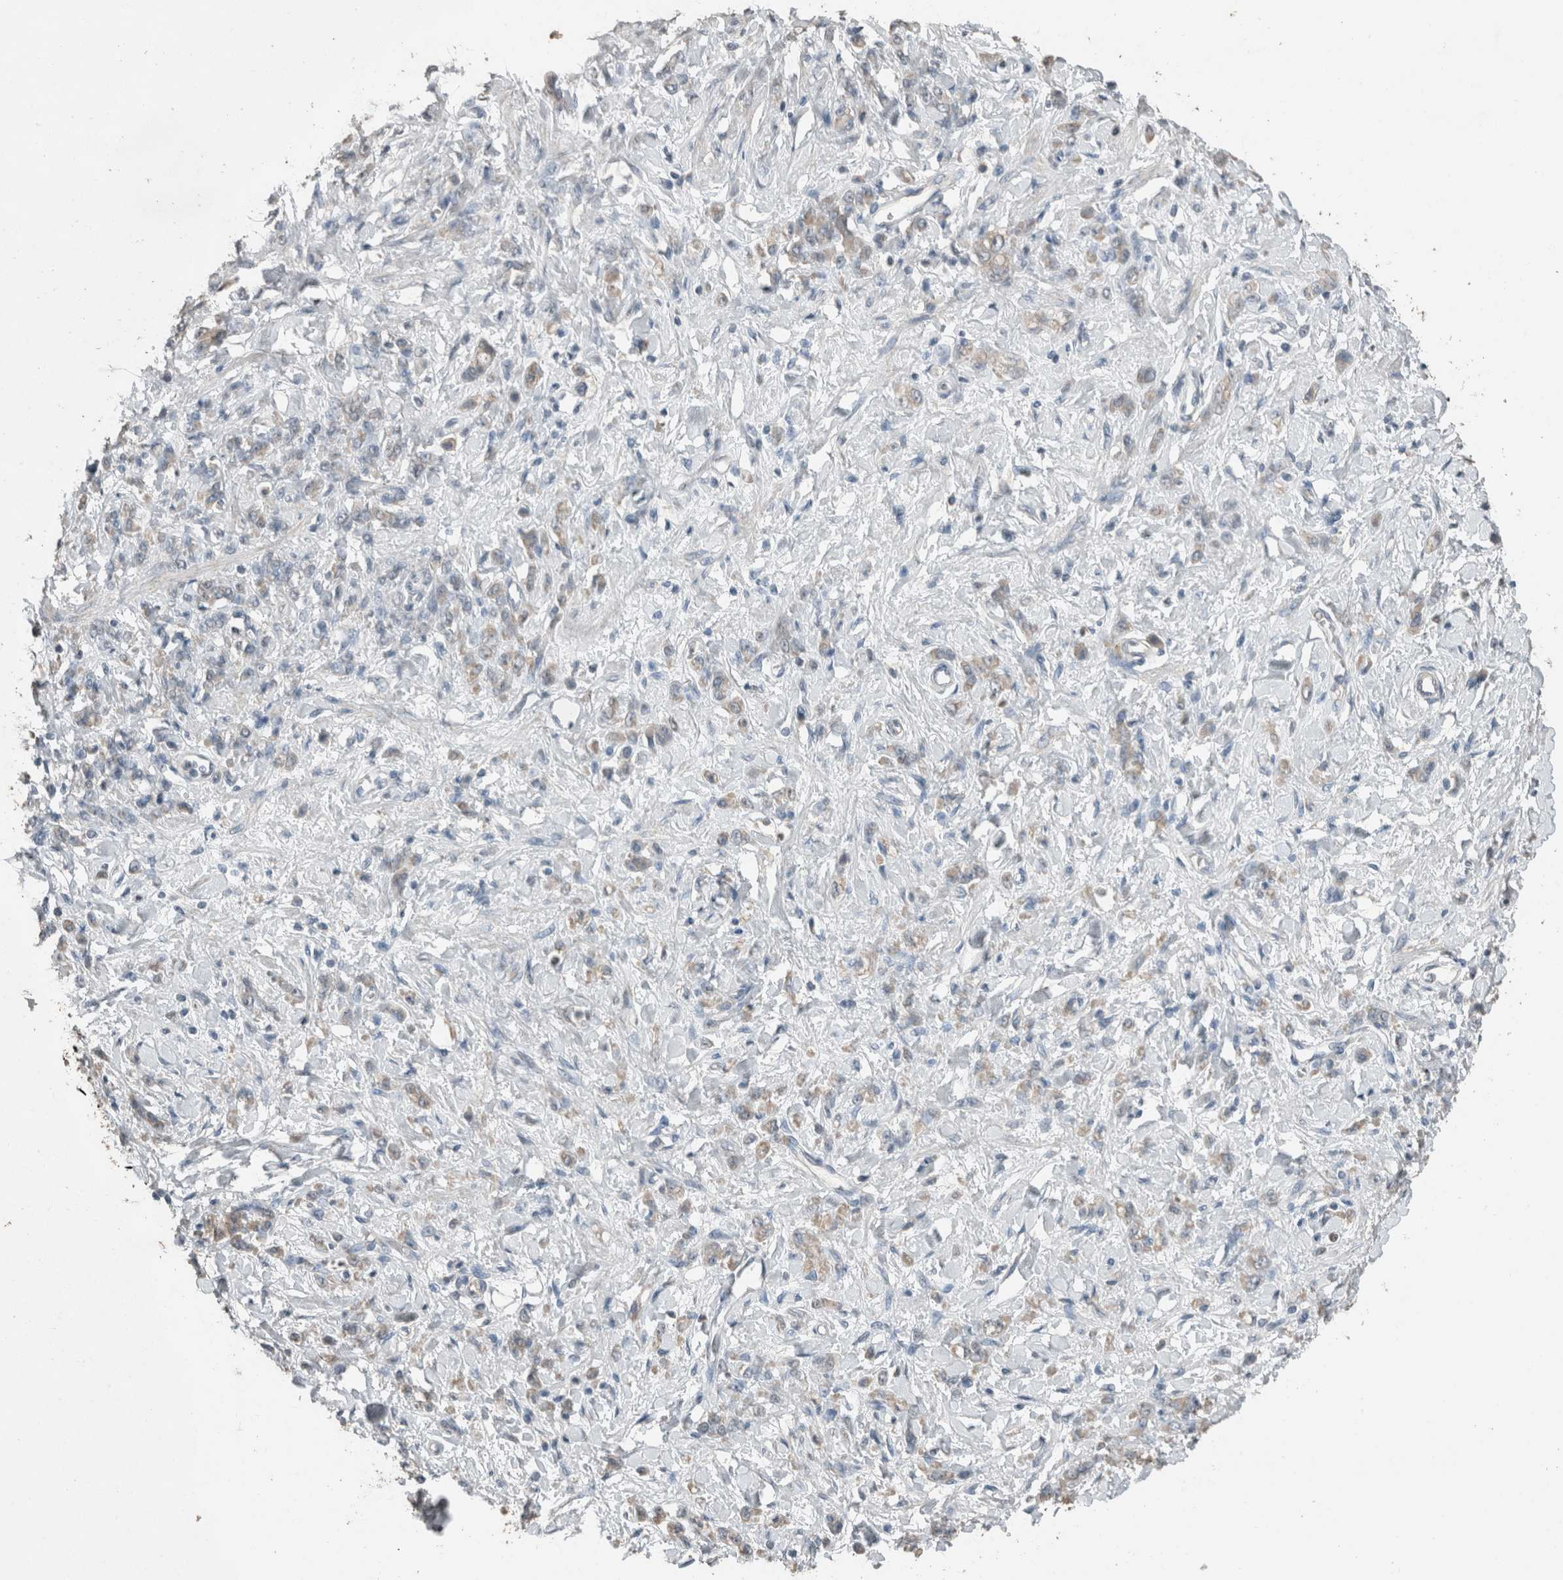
{"staining": {"intensity": "weak", "quantity": "<25%", "location": "cytoplasmic/membranous"}, "tissue": "stomach cancer", "cell_type": "Tumor cells", "image_type": "cancer", "snomed": [{"axis": "morphology", "description": "Normal tissue, NOS"}, {"axis": "morphology", "description": "Adenocarcinoma, NOS"}, {"axis": "topography", "description": "Stomach"}], "caption": "This is a image of immunohistochemistry staining of stomach cancer (adenocarcinoma), which shows no expression in tumor cells.", "gene": "ACVR2B", "patient": {"sex": "male", "age": 82}}